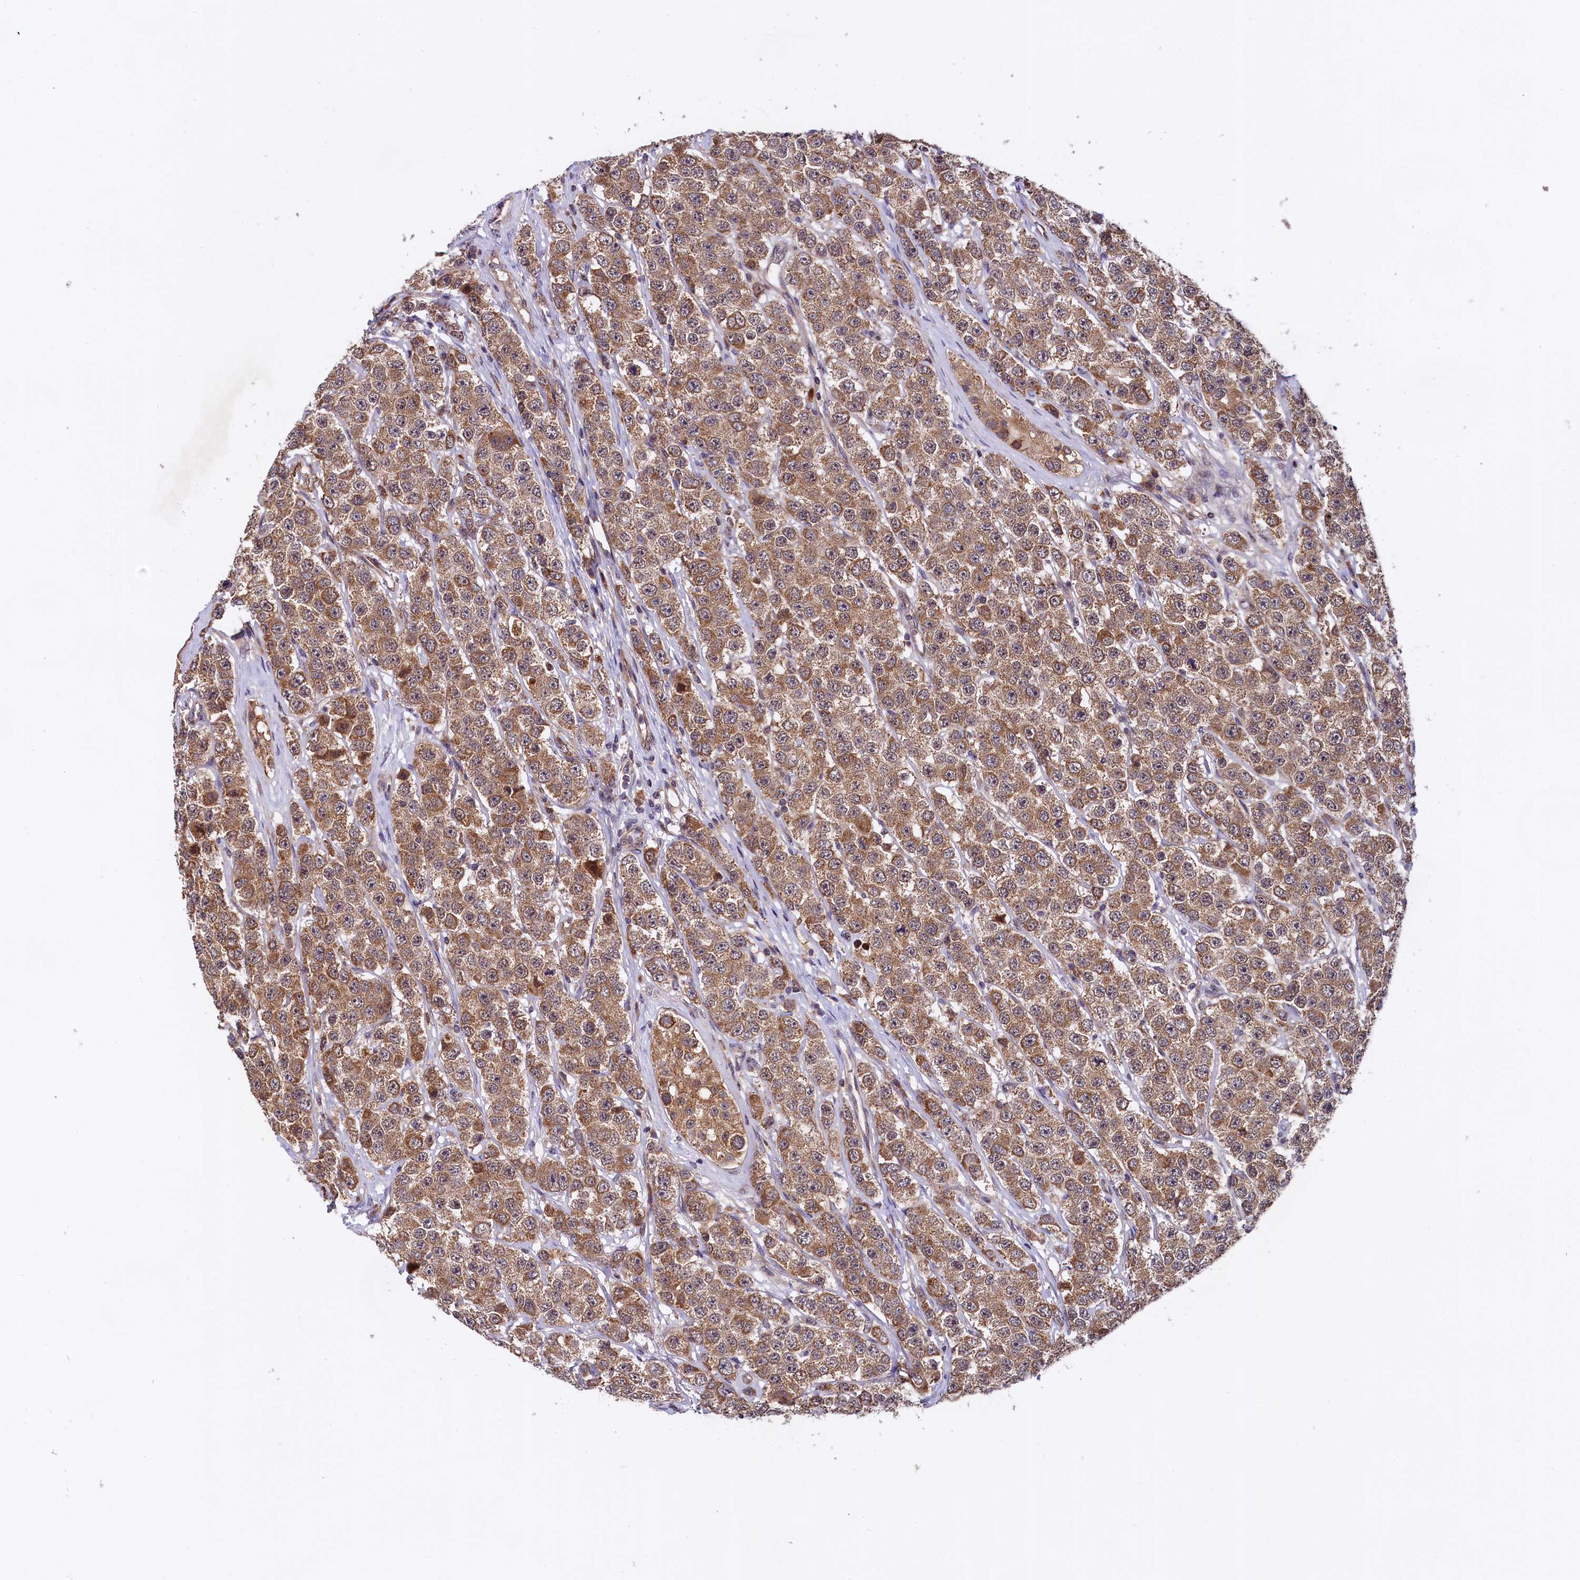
{"staining": {"intensity": "moderate", "quantity": ">75%", "location": "cytoplasmic/membranous"}, "tissue": "testis cancer", "cell_type": "Tumor cells", "image_type": "cancer", "snomed": [{"axis": "morphology", "description": "Seminoma, NOS"}, {"axis": "topography", "description": "Testis"}], "caption": "Testis seminoma stained for a protein exhibits moderate cytoplasmic/membranous positivity in tumor cells.", "gene": "DOHH", "patient": {"sex": "male", "age": 28}}